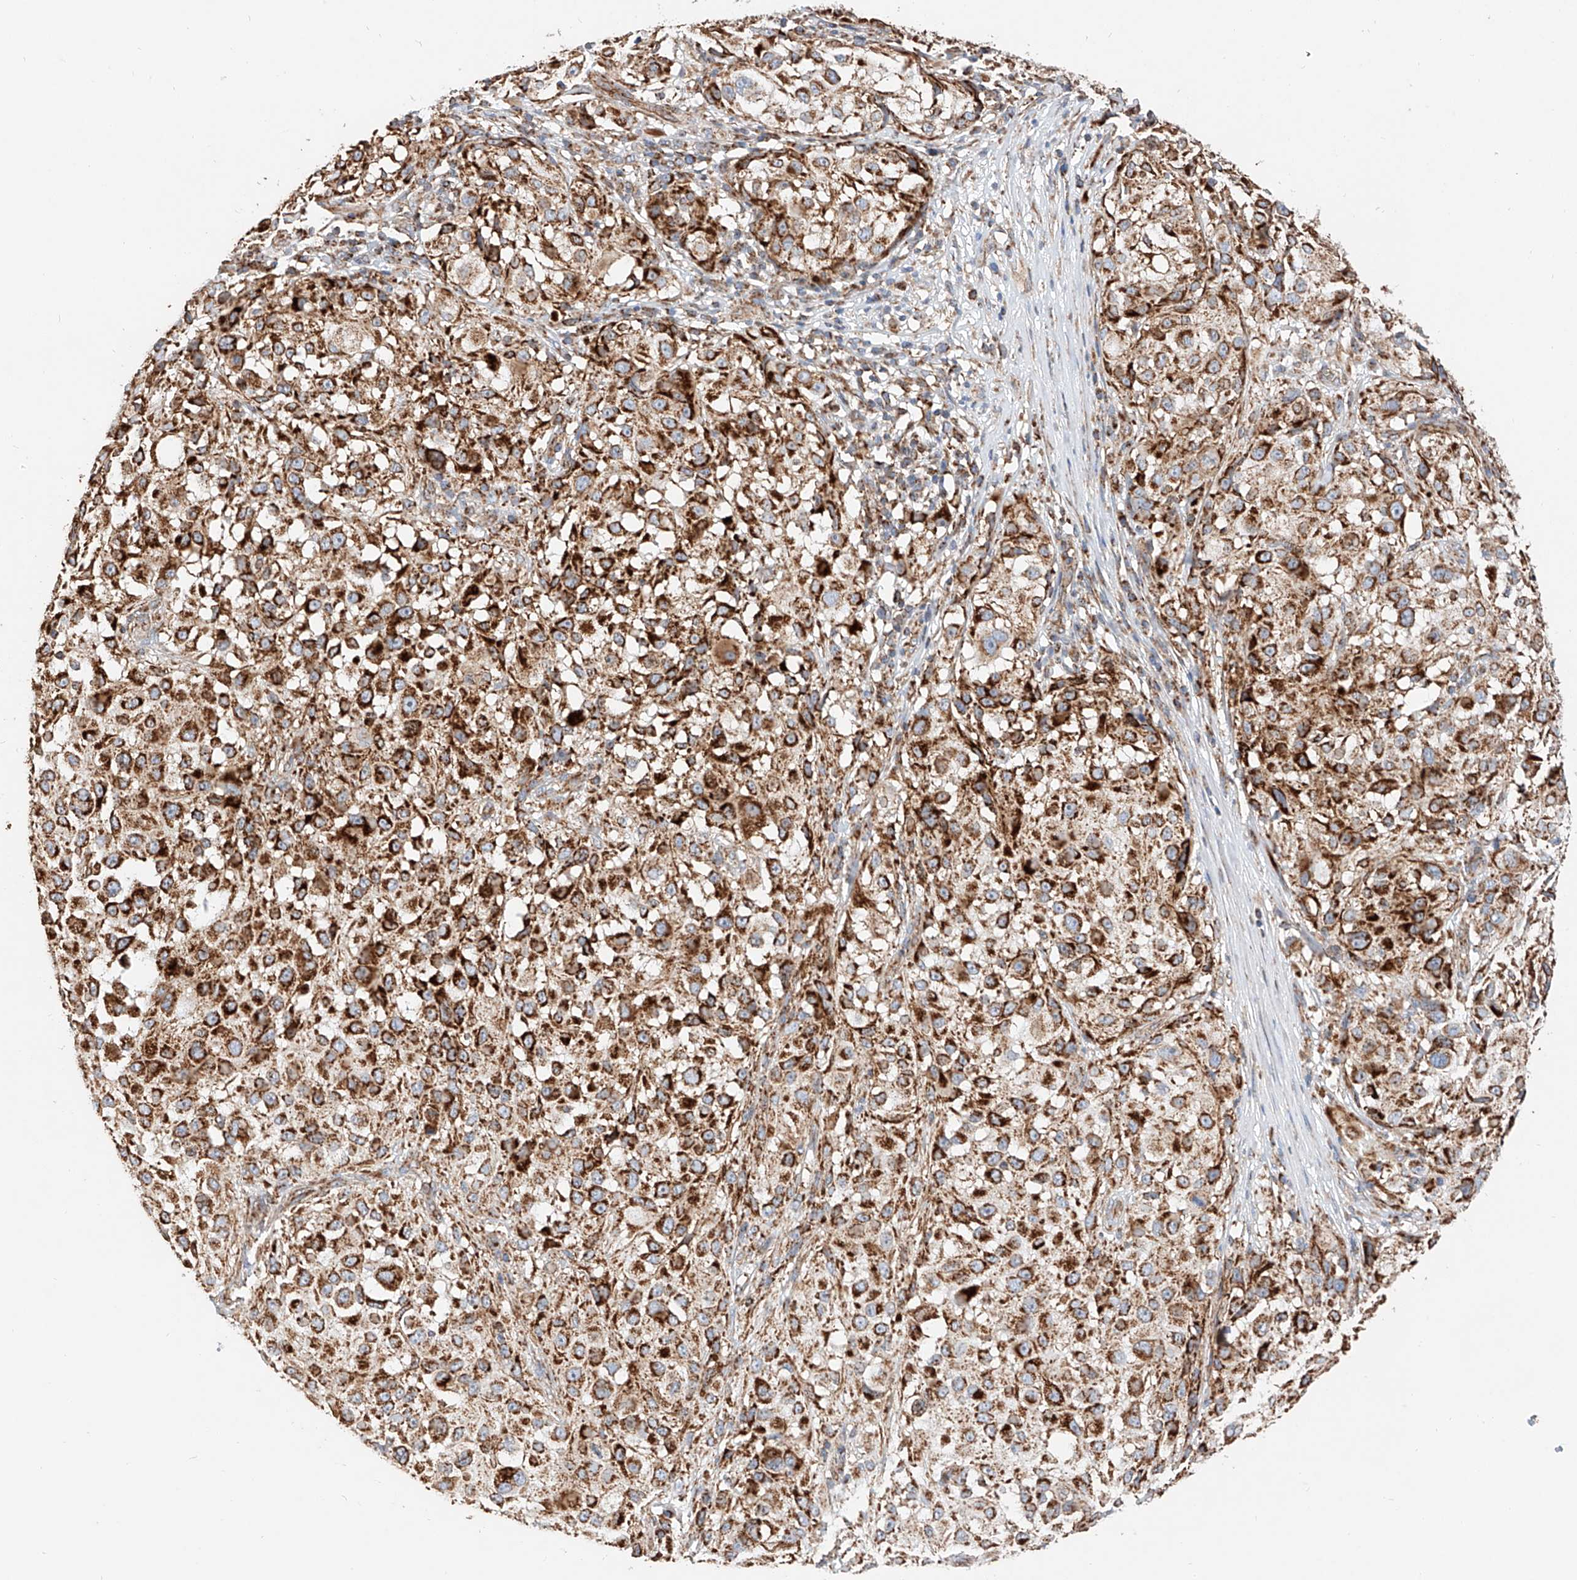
{"staining": {"intensity": "strong", "quantity": ">75%", "location": "cytoplasmic/membranous"}, "tissue": "melanoma", "cell_type": "Tumor cells", "image_type": "cancer", "snomed": [{"axis": "morphology", "description": "Necrosis, NOS"}, {"axis": "morphology", "description": "Malignant melanoma, NOS"}, {"axis": "topography", "description": "Skin"}], "caption": "IHC (DAB (3,3'-diaminobenzidine)) staining of human malignant melanoma shows strong cytoplasmic/membranous protein expression in about >75% of tumor cells.", "gene": "NDUFV3", "patient": {"sex": "female", "age": 87}}